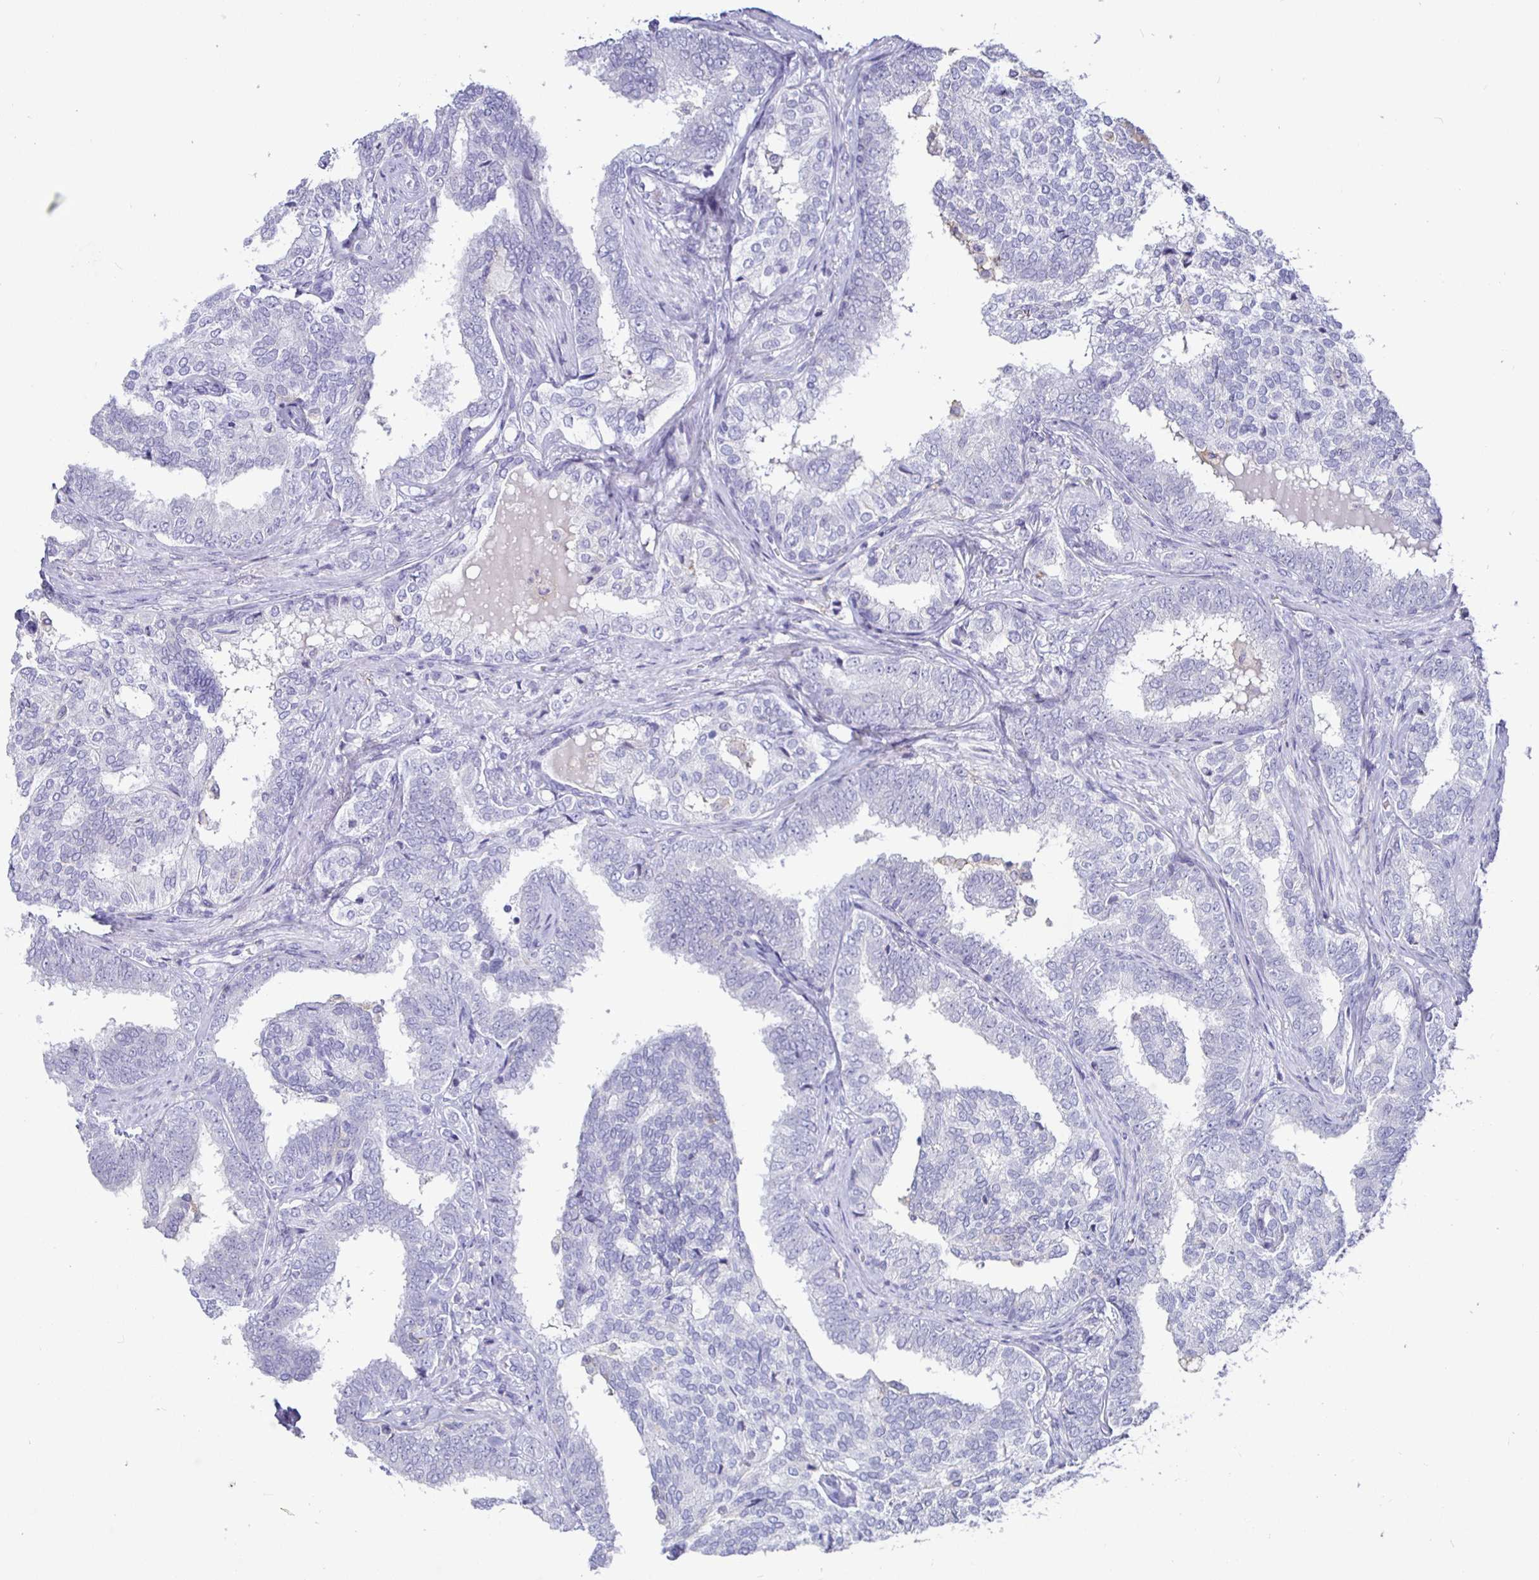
{"staining": {"intensity": "negative", "quantity": "none", "location": "none"}, "tissue": "prostate cancer", "cell_type": "Tumor cells", "image_type": "cancer", "snomed": [{"axis": "morphology", "description": "Adenocarcinoma, High grade"}, {"axis": "topography", "description": "Prostate"}], "caption": "Immunohistochemical staining of human prostate adenocarcinoma (high-grade) reveals no significant staining in tumor cells.", "gene": "SIRPA", "patient": {"sex": "male", "age": 72}}